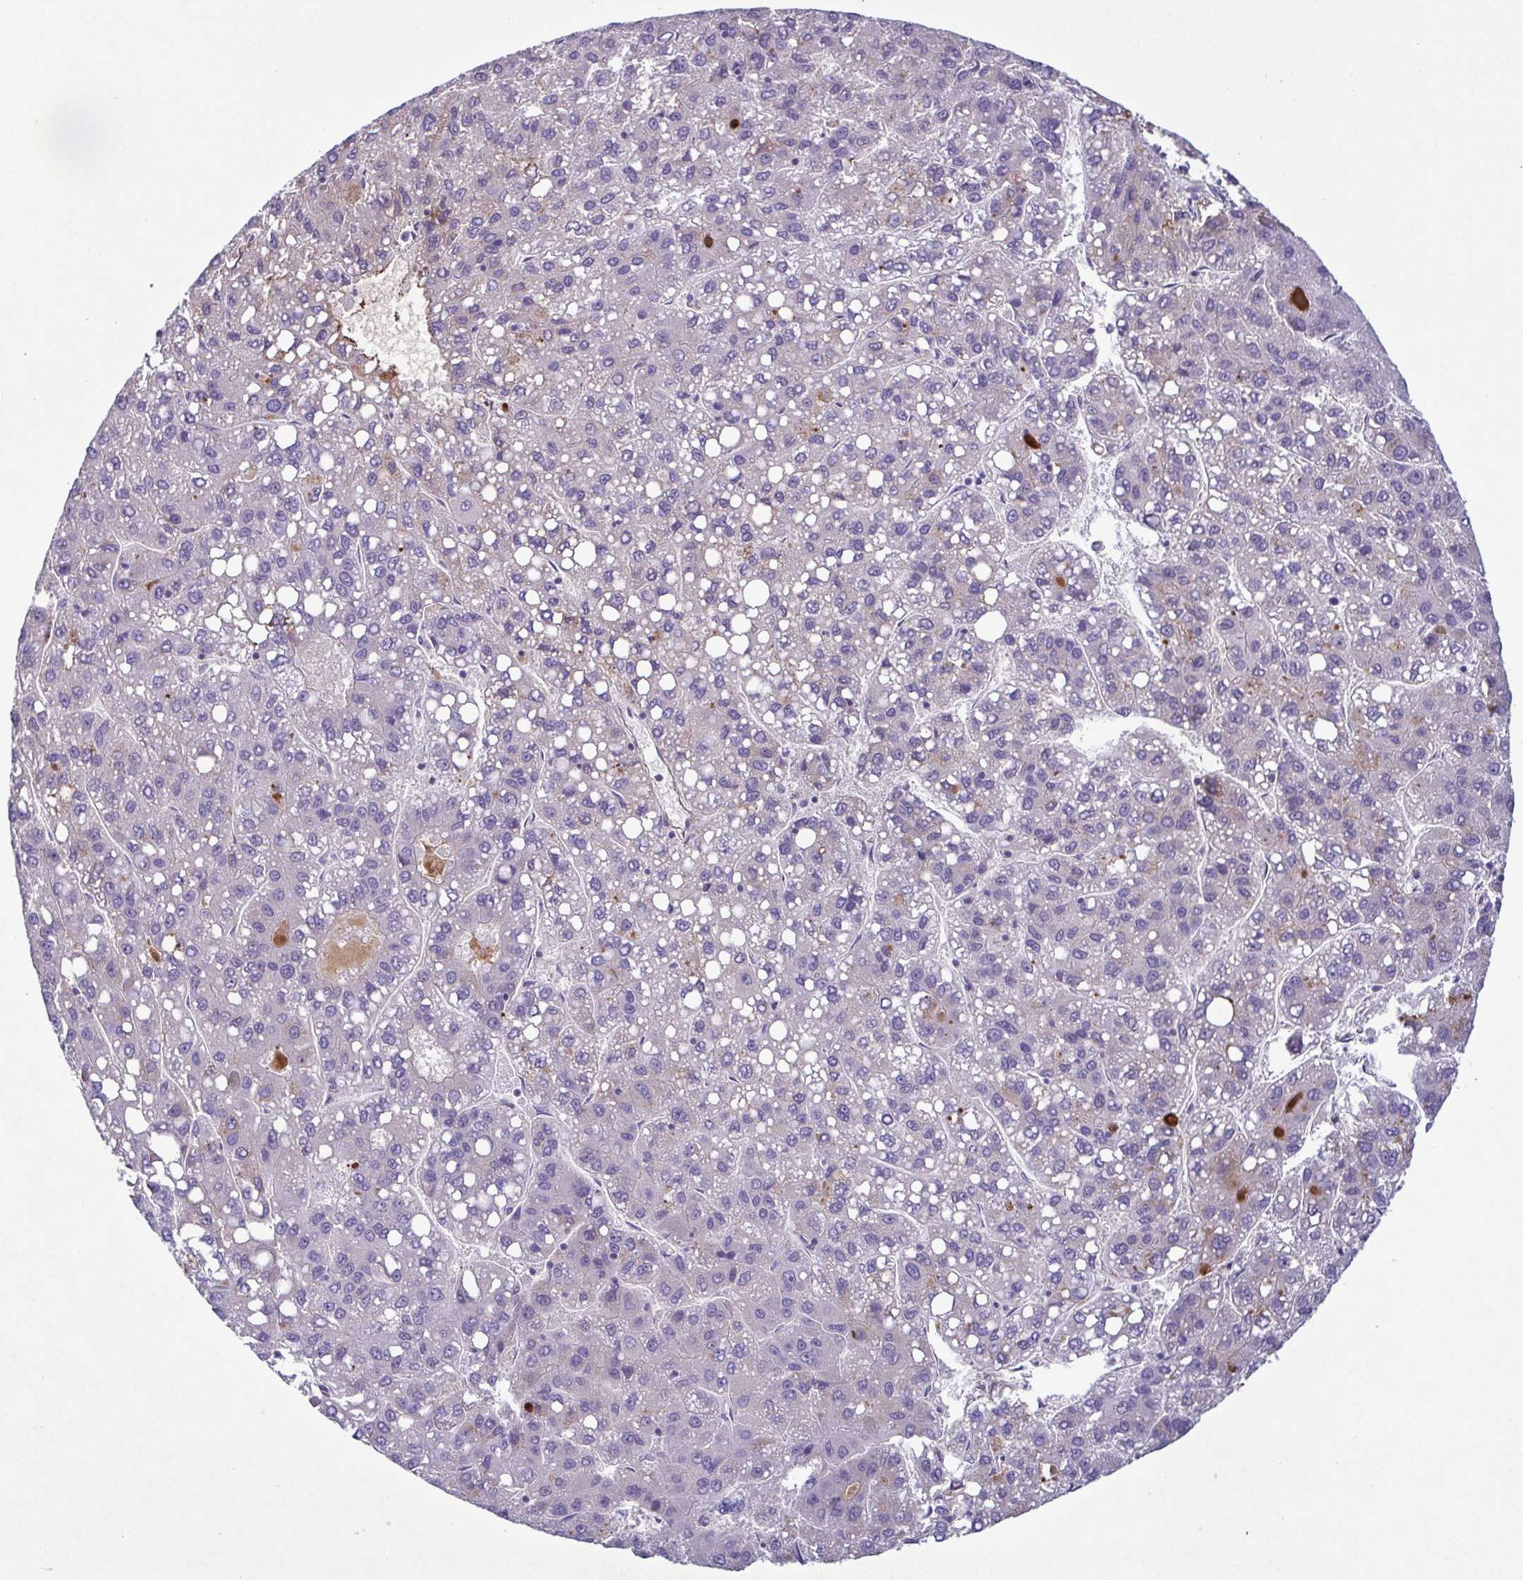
{"staining": {"intensity": "negative", "quantity": "none", "location": "none"}, "tissue": "liver cancer", "cell_type": "Tumor cells", "image_type": "cancer", "snomed": [{"axis": "morphology", "description": "Carcinoma, Hepatocellular, NOS"}, {"axis": "topography", "description": "Liver"}], "caption": "DAB immunohistochemical staining of liver cancer shows no significant expression in tumor cells. The staining was performed using DAB (3,3'-diaminobenzidine) to visualize the protein expression in brown, while the nuclei were stained in blue with hematoxylin (Magnification: 20x).", "gene": "F13B", "patient": {"sex": "female", "age": 82}}